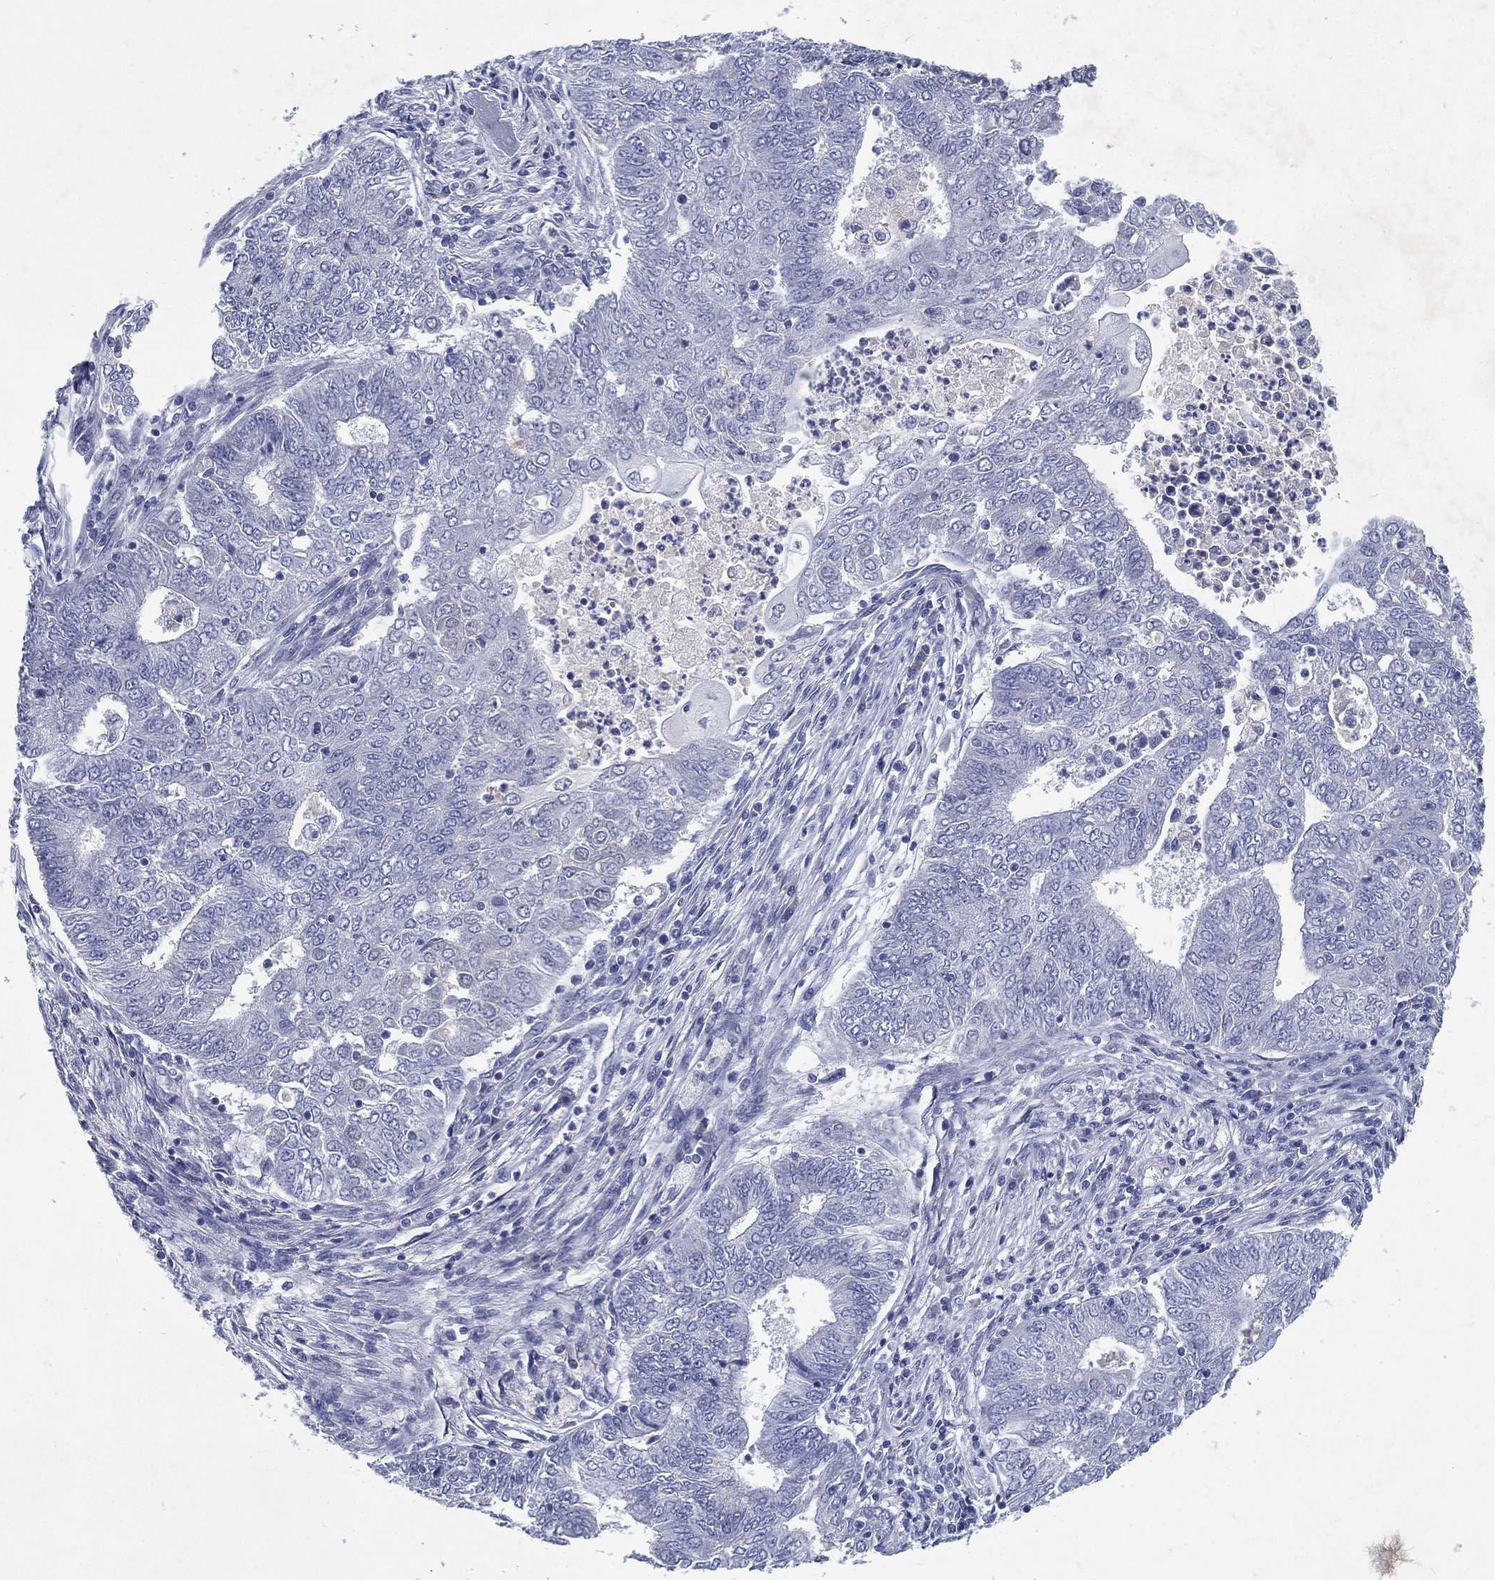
{"staining": {"intensity": "negative", "quantity": "none", "location": "none"}, "tissue": "endometrial cancer", "cell_type": "Tumor cells", "image_type": "cancer", "snomed": [{"axis": "morphology", "description": "Adenocarcinoma, NOS"}, {"axis": "topography", "description": "Endometrium"}], "caption": "Histopathology image shows no protein staining in tumor cells of endometrial cancer tissue.", "gene": "RGS13", "patient": {"sex": "female", "age": 62}}